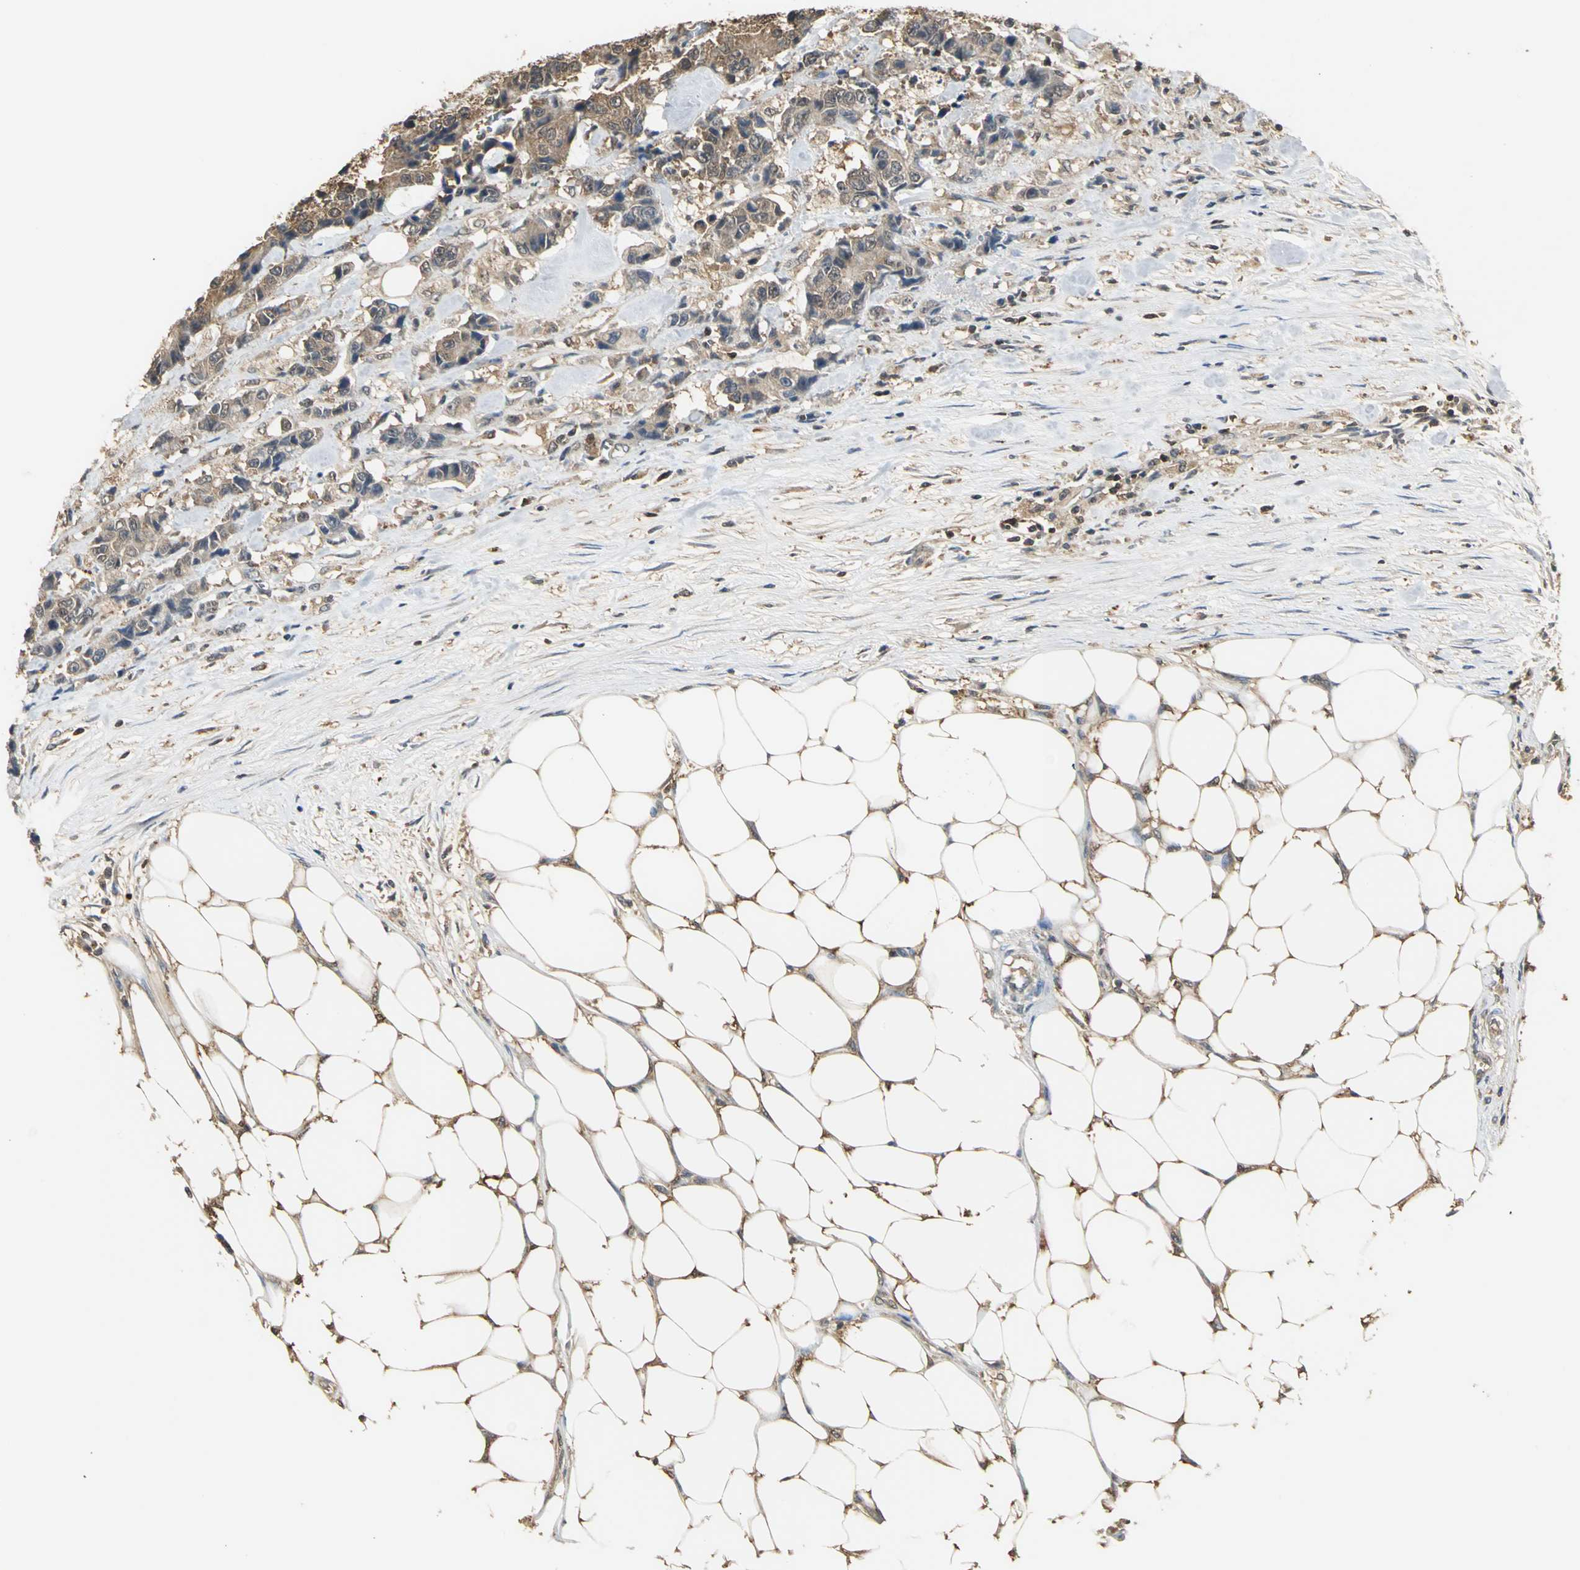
{"staining": {"intensity": "moderate", "quantity": ">75%", "location": "cytoplasmic/membranous"}, "tissue": "colorectal cancer", "cell_type": "Tumor cells", "image_type": "cancer", "snomed": [{"axis": "morphology", "description": "Adenocarcinoma, NOS"}, {"axis": "topography", "description": "Colon"}], "caption": "Immunohistochemistry (IHC) (DAB (3,3'-diaminobenzidine)) staining of colorectal adenocarcinoma reveals moderate cytoplasmic/membranous protein expression in about >75% of tumor cells.", "gene": "PARK7", "patient": {"sex": "female", "age": 86}}